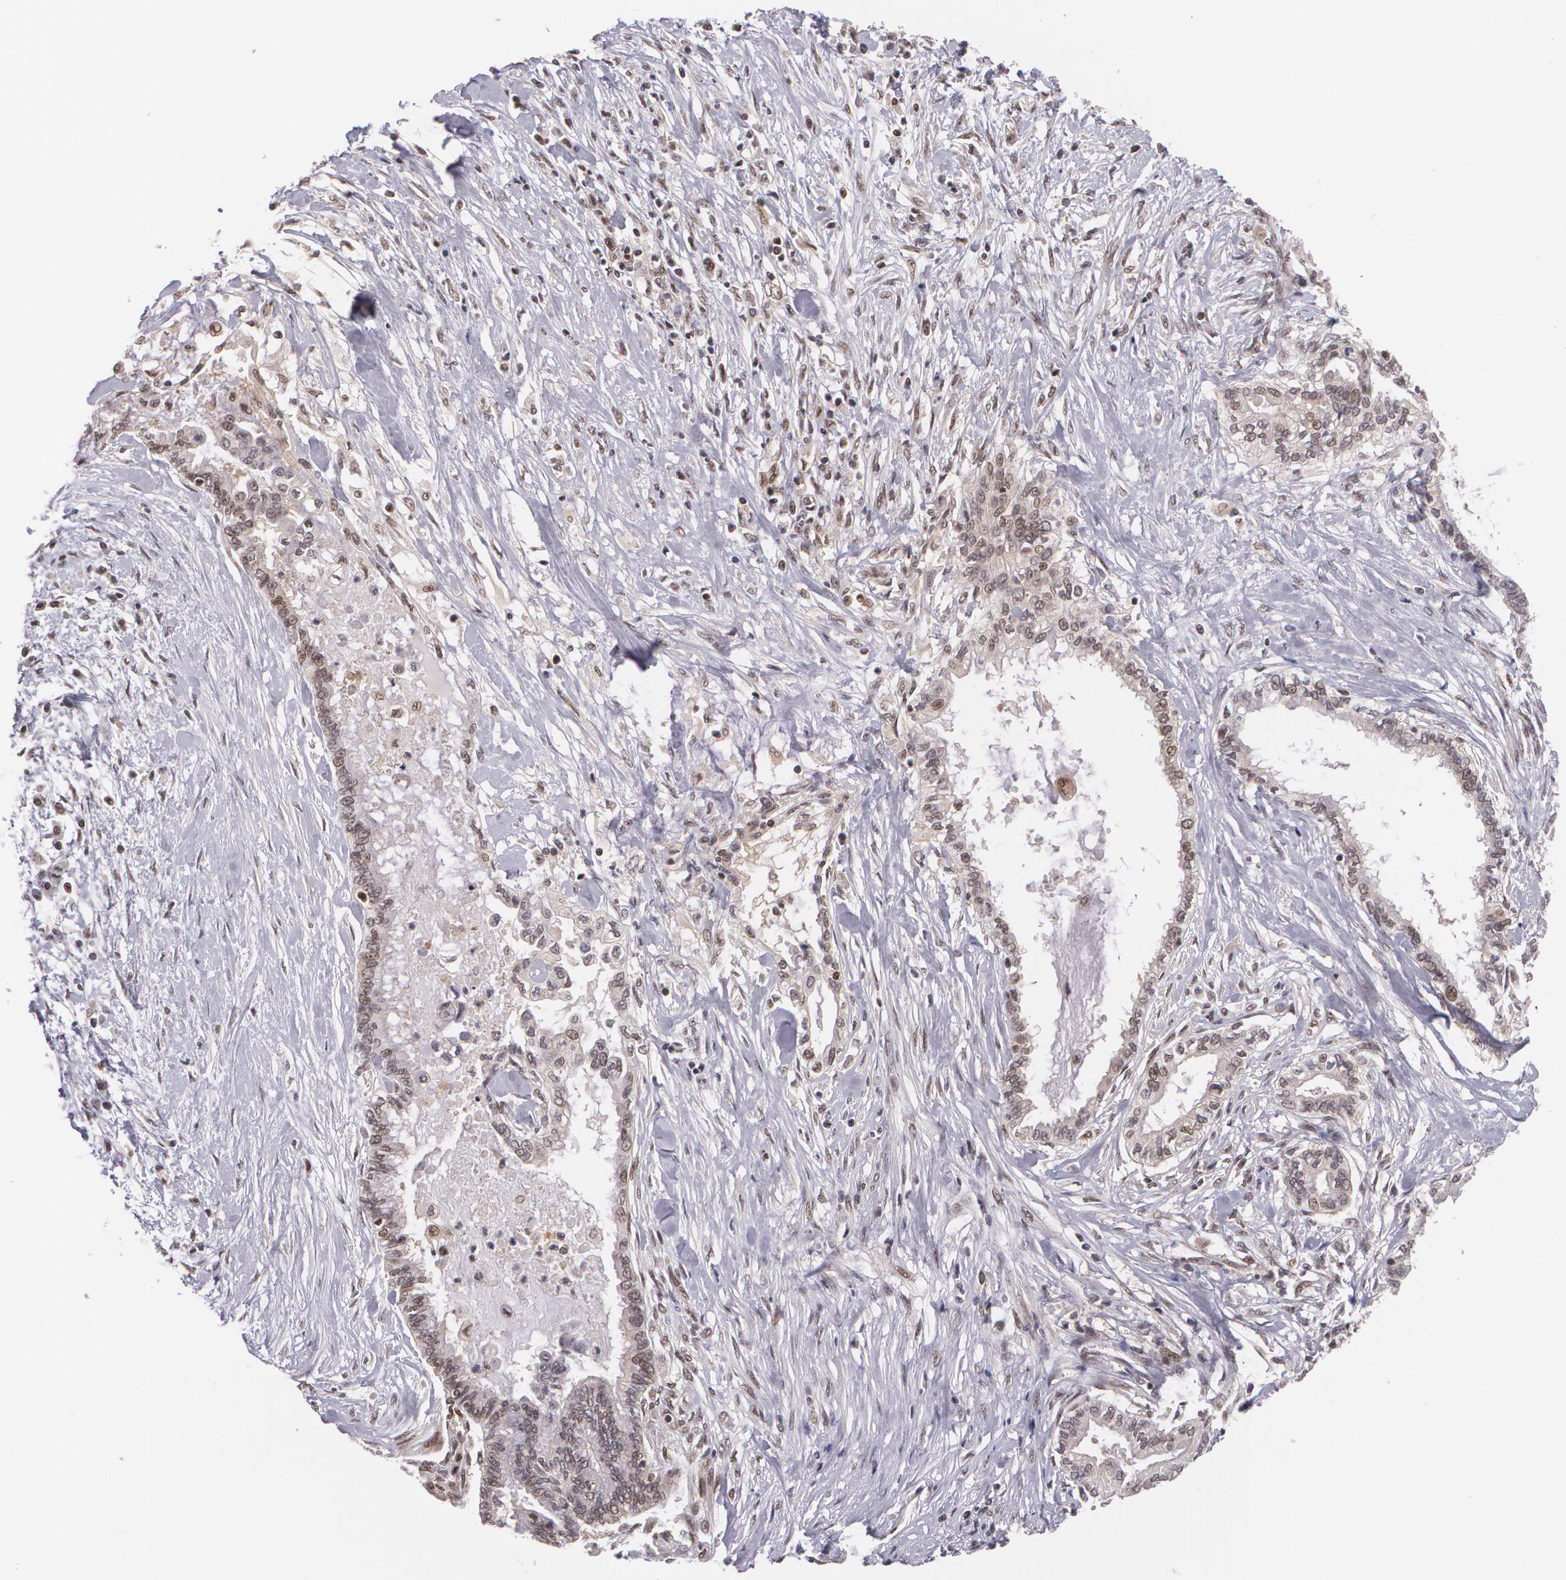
{"staining": {"intensity": "weak", "quantity": "<25%", "location": "cytoplasmic/membranous,nuclear"}, "tissue": "pancreatic cancer", "cell_type": "Tumor cells", "image_type": "cancer", "snomed": [{"axis": "morphology", "description": "Adenocarcinoma, NOS"}, {"axis": "topography", "description": "Pancreas"}], "caption": "Protein analysis of pancreatic cancer displays no significant staining in tumor cells.", "gene": "CUL2", "patient": {"sex": "female", "age": 64}}